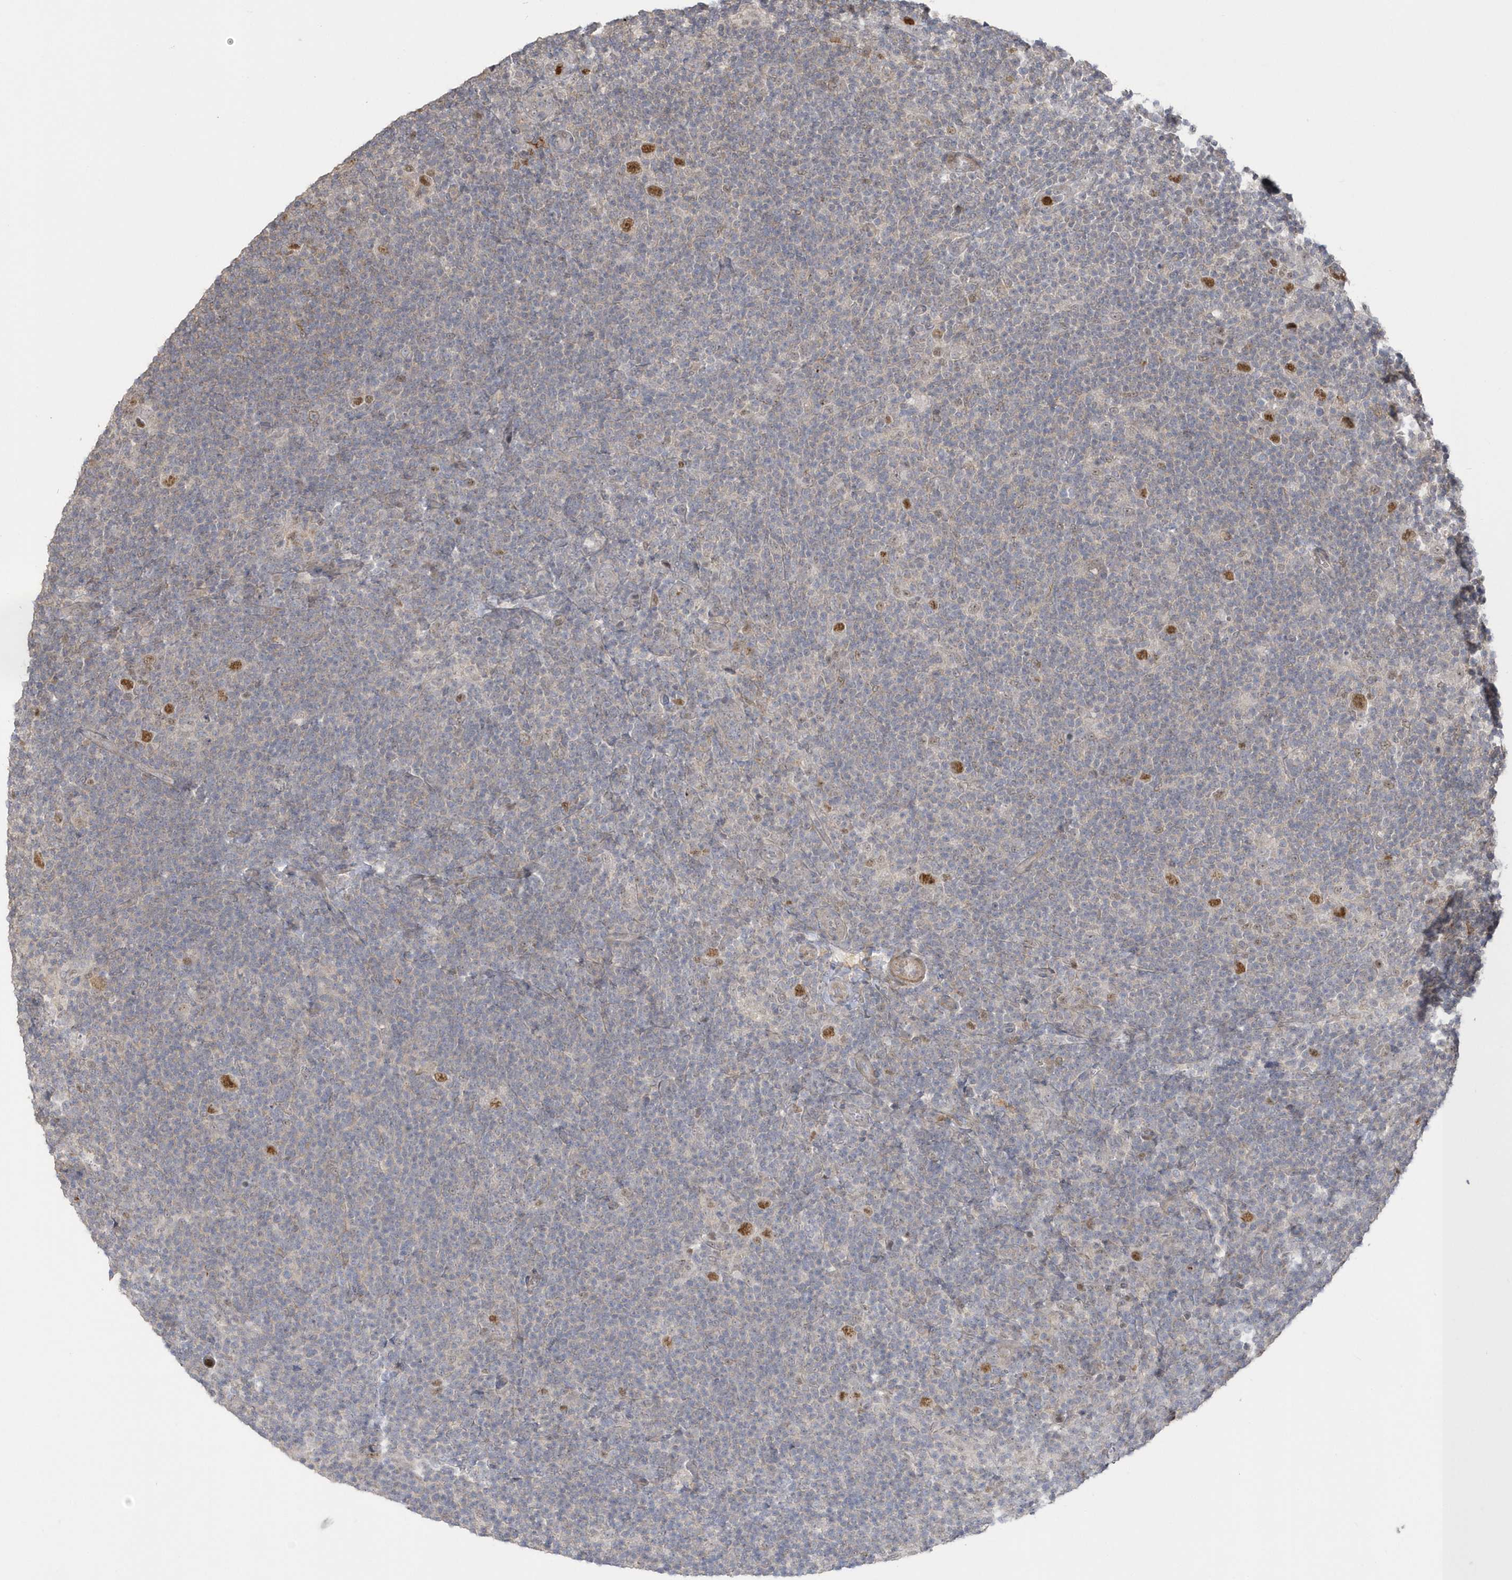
{"staining": {"intensity": "moderate", "quantity": ">75%", "location": "nuclear"}, "tissue": "lymphoma", "cell_type": "Tumor cells", "image_type": "cancer", "snomed": [{"axis": "morphology", "description": "Hodgkin's disease, NOS"}, {"axis": "topography", "description": "Lymph node"}], "caption": "Moderate nuclear positivity for a protein is appreciated in approximately >75% of tumor cells of Hodgkin's disease using immunohistochemistry.", "gene": "NAF1", "patient": {"sex": "female", "age": 57}}